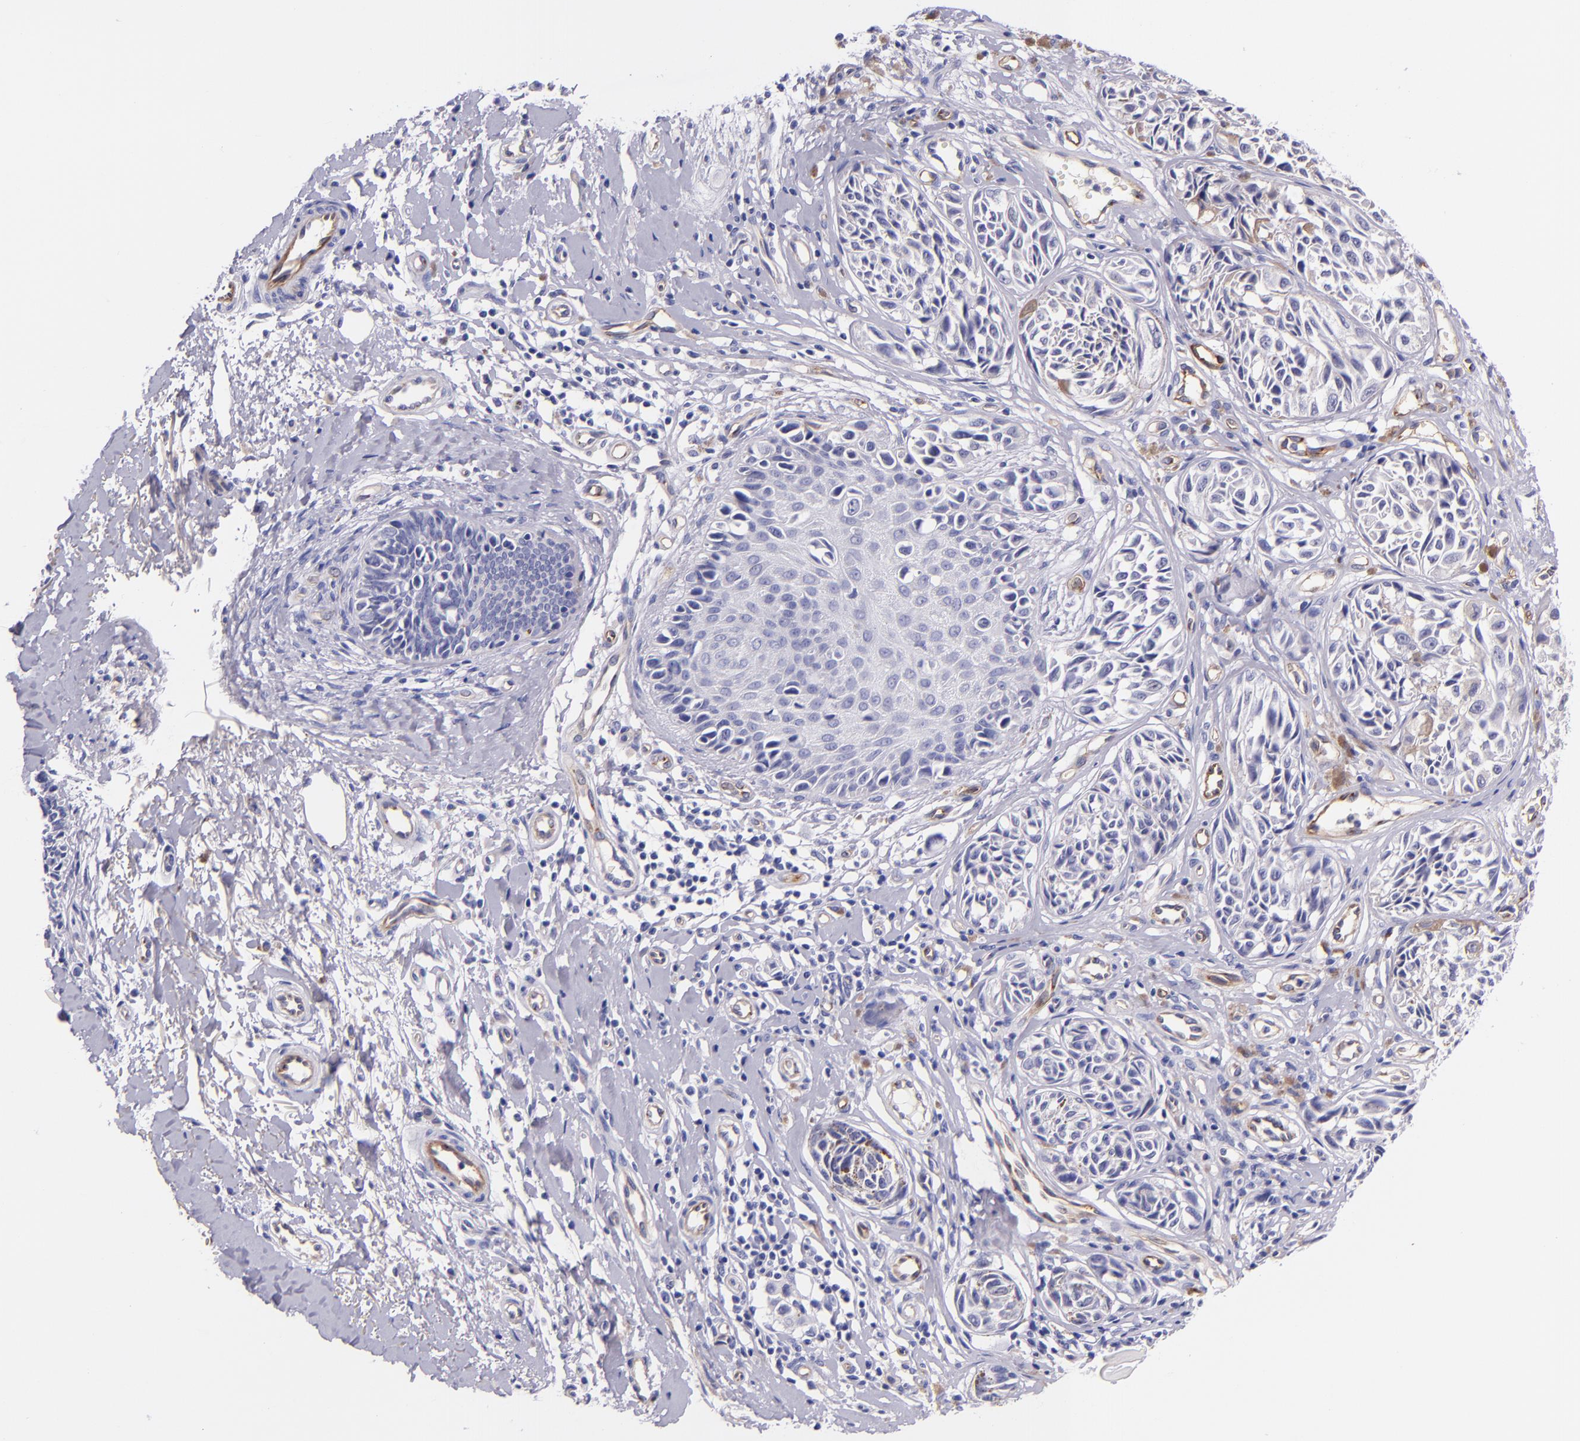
{"staining": {"intensity": "negative", "quantity": "none", "location": "none"}, "tissue": "melanoma", "cell_type": "Tumor cells", "image_type": "cancer", "snomed": [{"axis": "morphology", "description": "Malignant melanoma, NOS"}, {"axis": "topography", "description": "Skin"}], "caption": "DAB immunohistochemical staining of melanoma shows no significant expression in tumor cells. The staining is performed using DAB brown chromogen with nuclei counter-stained in using hematoxylin.", "gene": "NOS3", "patient": {"sex": "male", "age": 67}}